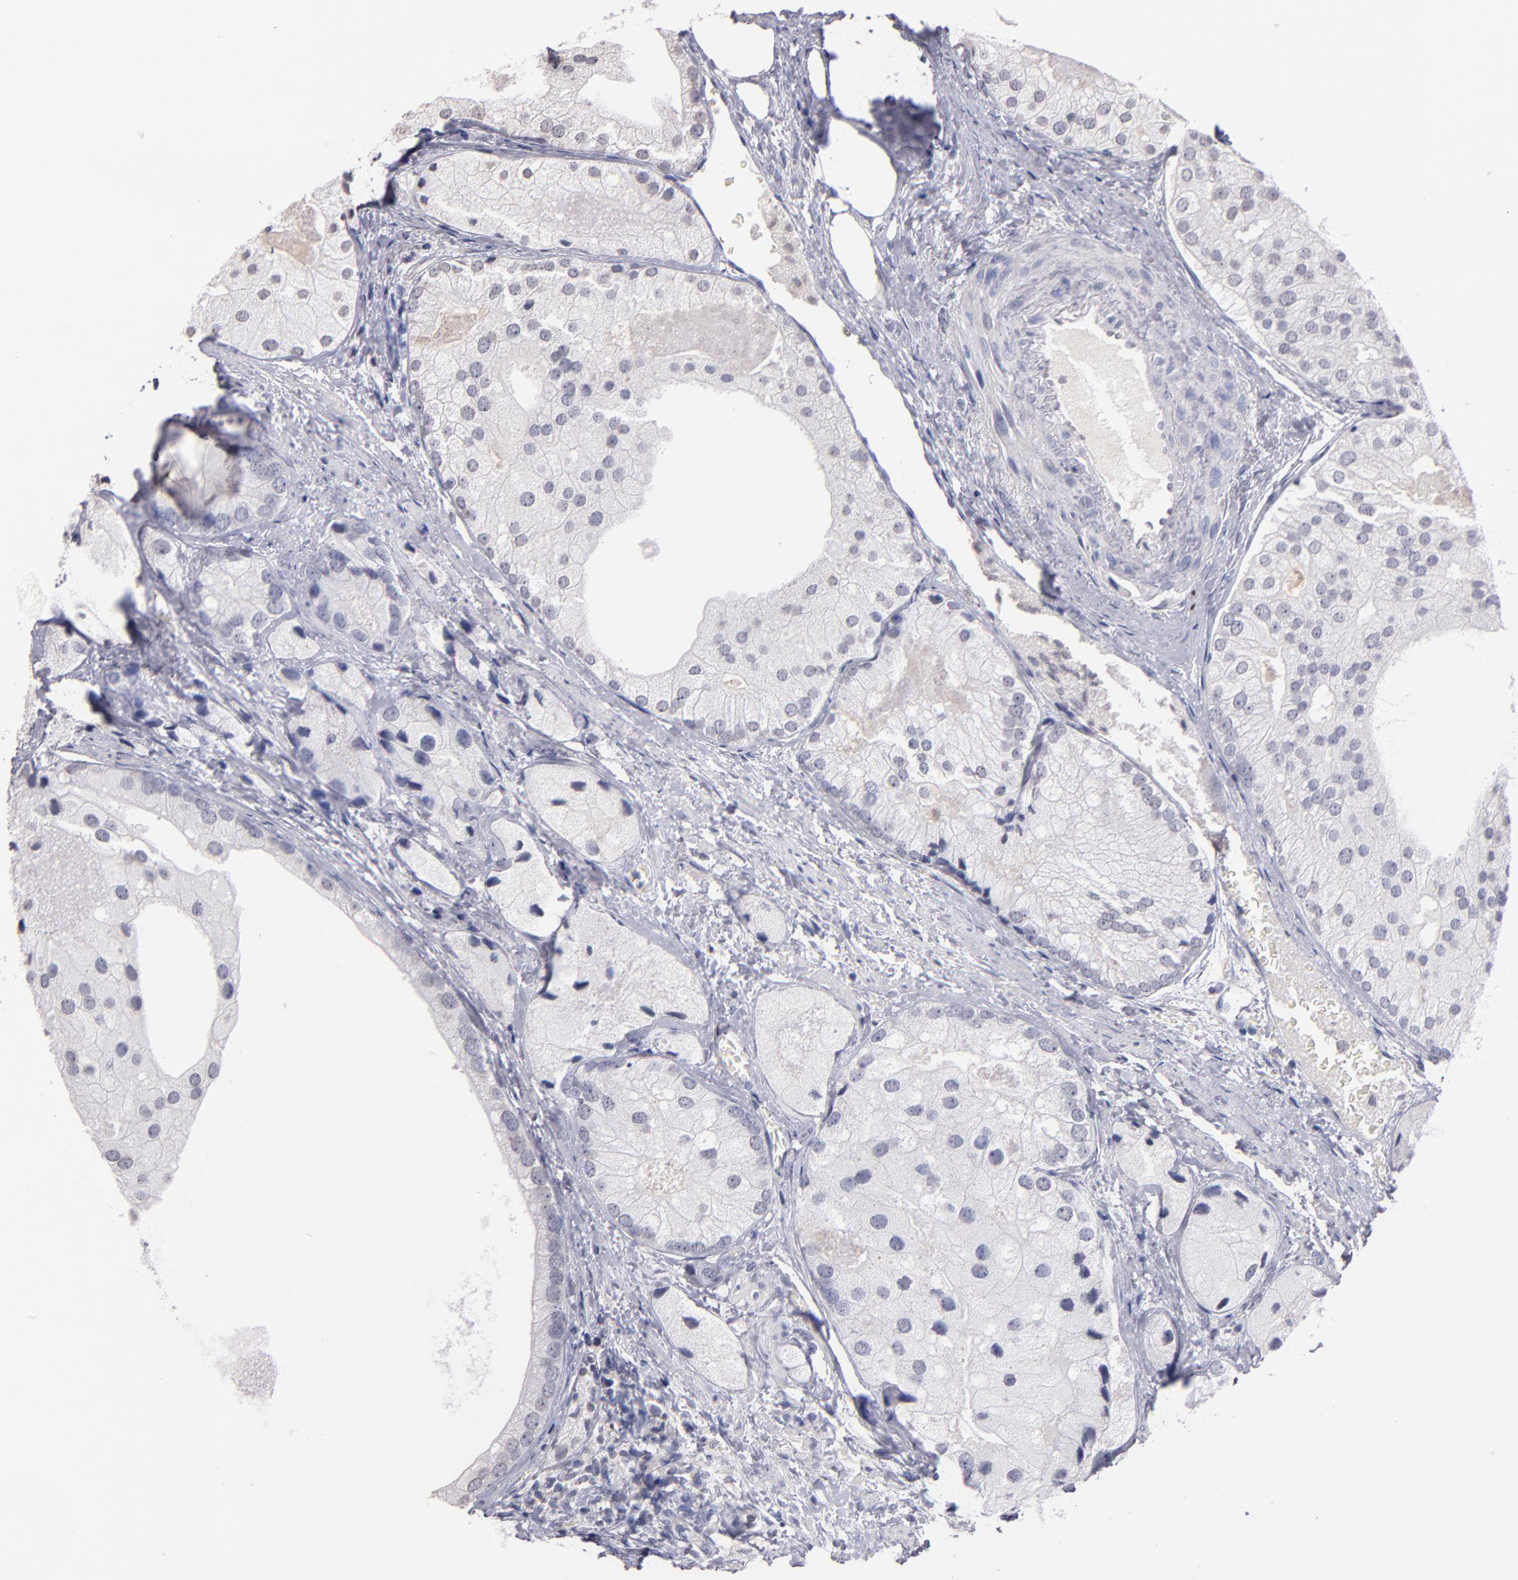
{"staining": {"intensity": "negative", "quantity": "none", "location": "none"}, "tissue": "prostate cancer", "cell_type": "Tumor cells", "image_type": "cancer", "snomed": [{"axis": "morphology", "description": "Adenocarcinoma, Low grade"}, {"axis": "topography", "description": "Prostate"}], "caption": "DAB immunohistochemical staining of prostate adenocarcinoma (low-grade) displays no significant staining in tumor cells.", "gene": "SOX10", "patient": {"sex": "male", "age": 69}}